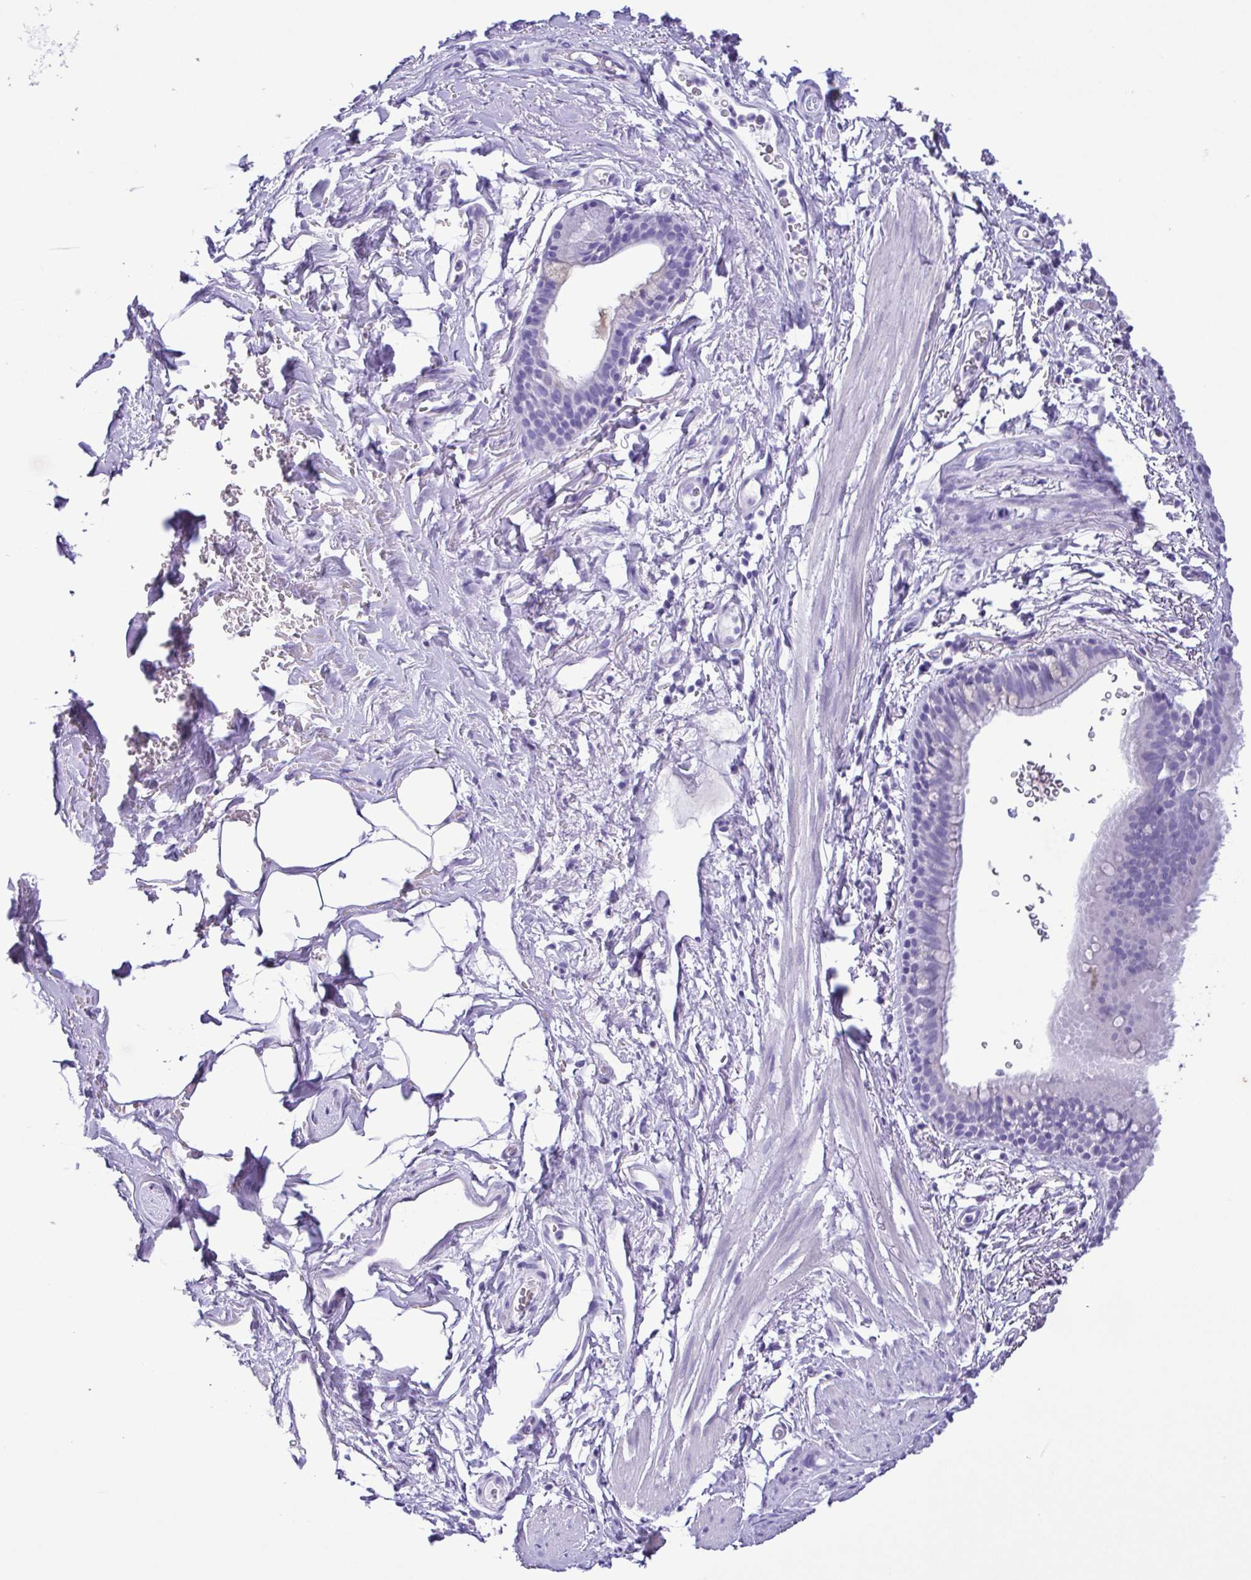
{"staining": {"intensity": "negative", "quantity": "none", "location": "none"}, "tissue": "adipose tissue", "cell_type": "Adipocytes", "image_type": "normal", "snomed": [{"axis": "morphology", "description": "Normal tissue, NOS"}, {"axis": "topography", "description": "Lymph node"}, {"axis": "topography", "description": "Cartilage tissue"}, {"axis": "topography", "description": "Bronchus"}], "caption": "Immunohistochemistry (IHC) of benign adipose tissue shows no expression in adipocytes.", "gene": "OVGP1", "patient": {"sex": "female", "age": 70}}